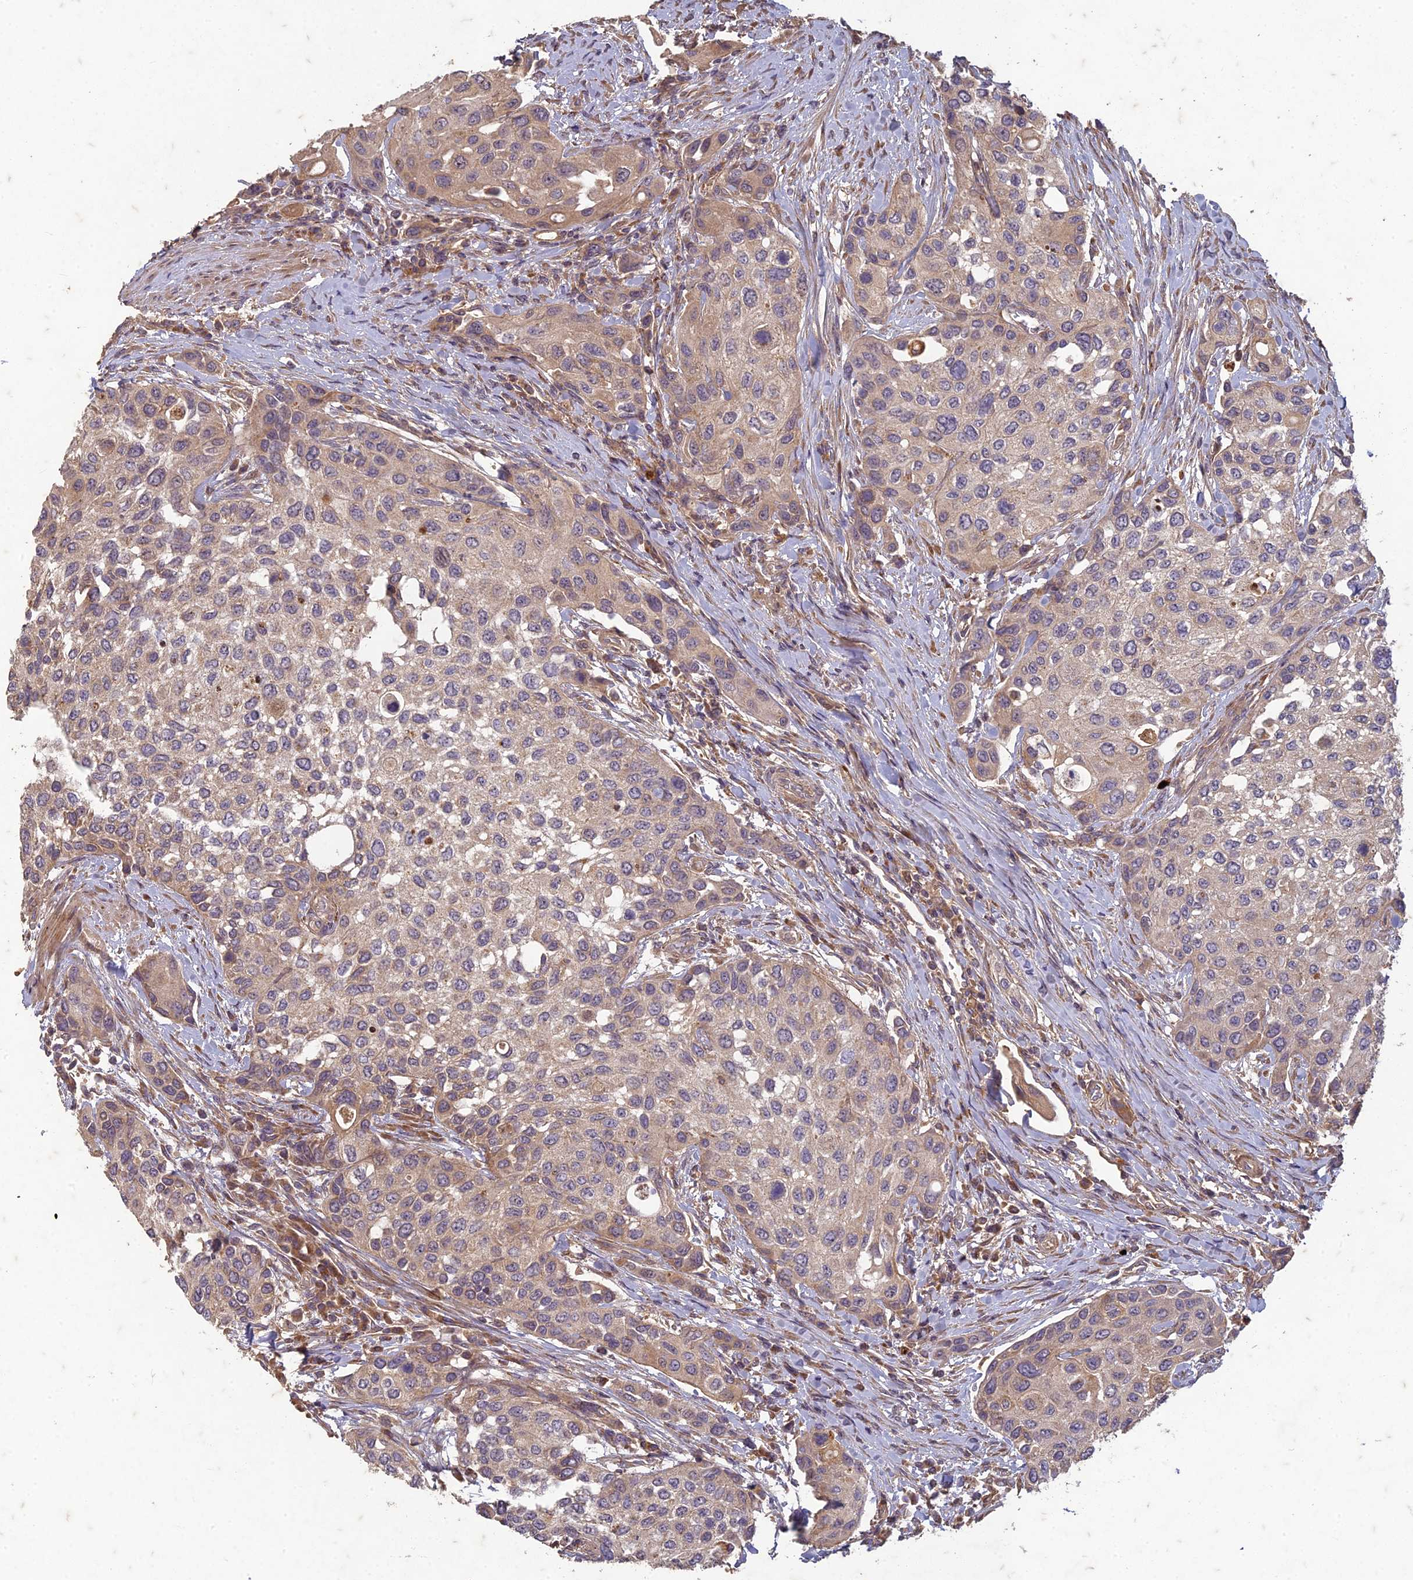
{"staining": {"intensity": "weak", "quantity": ">75%", "location": "cytoplasmic/membranous"}, "tissue": "urothelial cancer", "cell_type": "Tumor cells", "image_type": "cancer", "snomed": [{"axis": "morphology", "description": "Normal tissue, NOS"}, {"axis": "morphology", "description": "Urothelial carcinoma, High grade"}, {"axis": "topography", "description": "Vascular tissue"}, {"axis": "topography", "description": "Urinary bladder"}], "caption": "Tumor cells display low levels of weak cytoplasmic/membranous expression in approximately >75% of cells in urothelial cancer. Using DAB (3,3'-diaminobenzidine) (brown) and hematoxylin (blue) stains, captured at high magnification using brightfield microscopy.", "gene": "TCF25", "patient": {"sex": "female", "age": 56}}